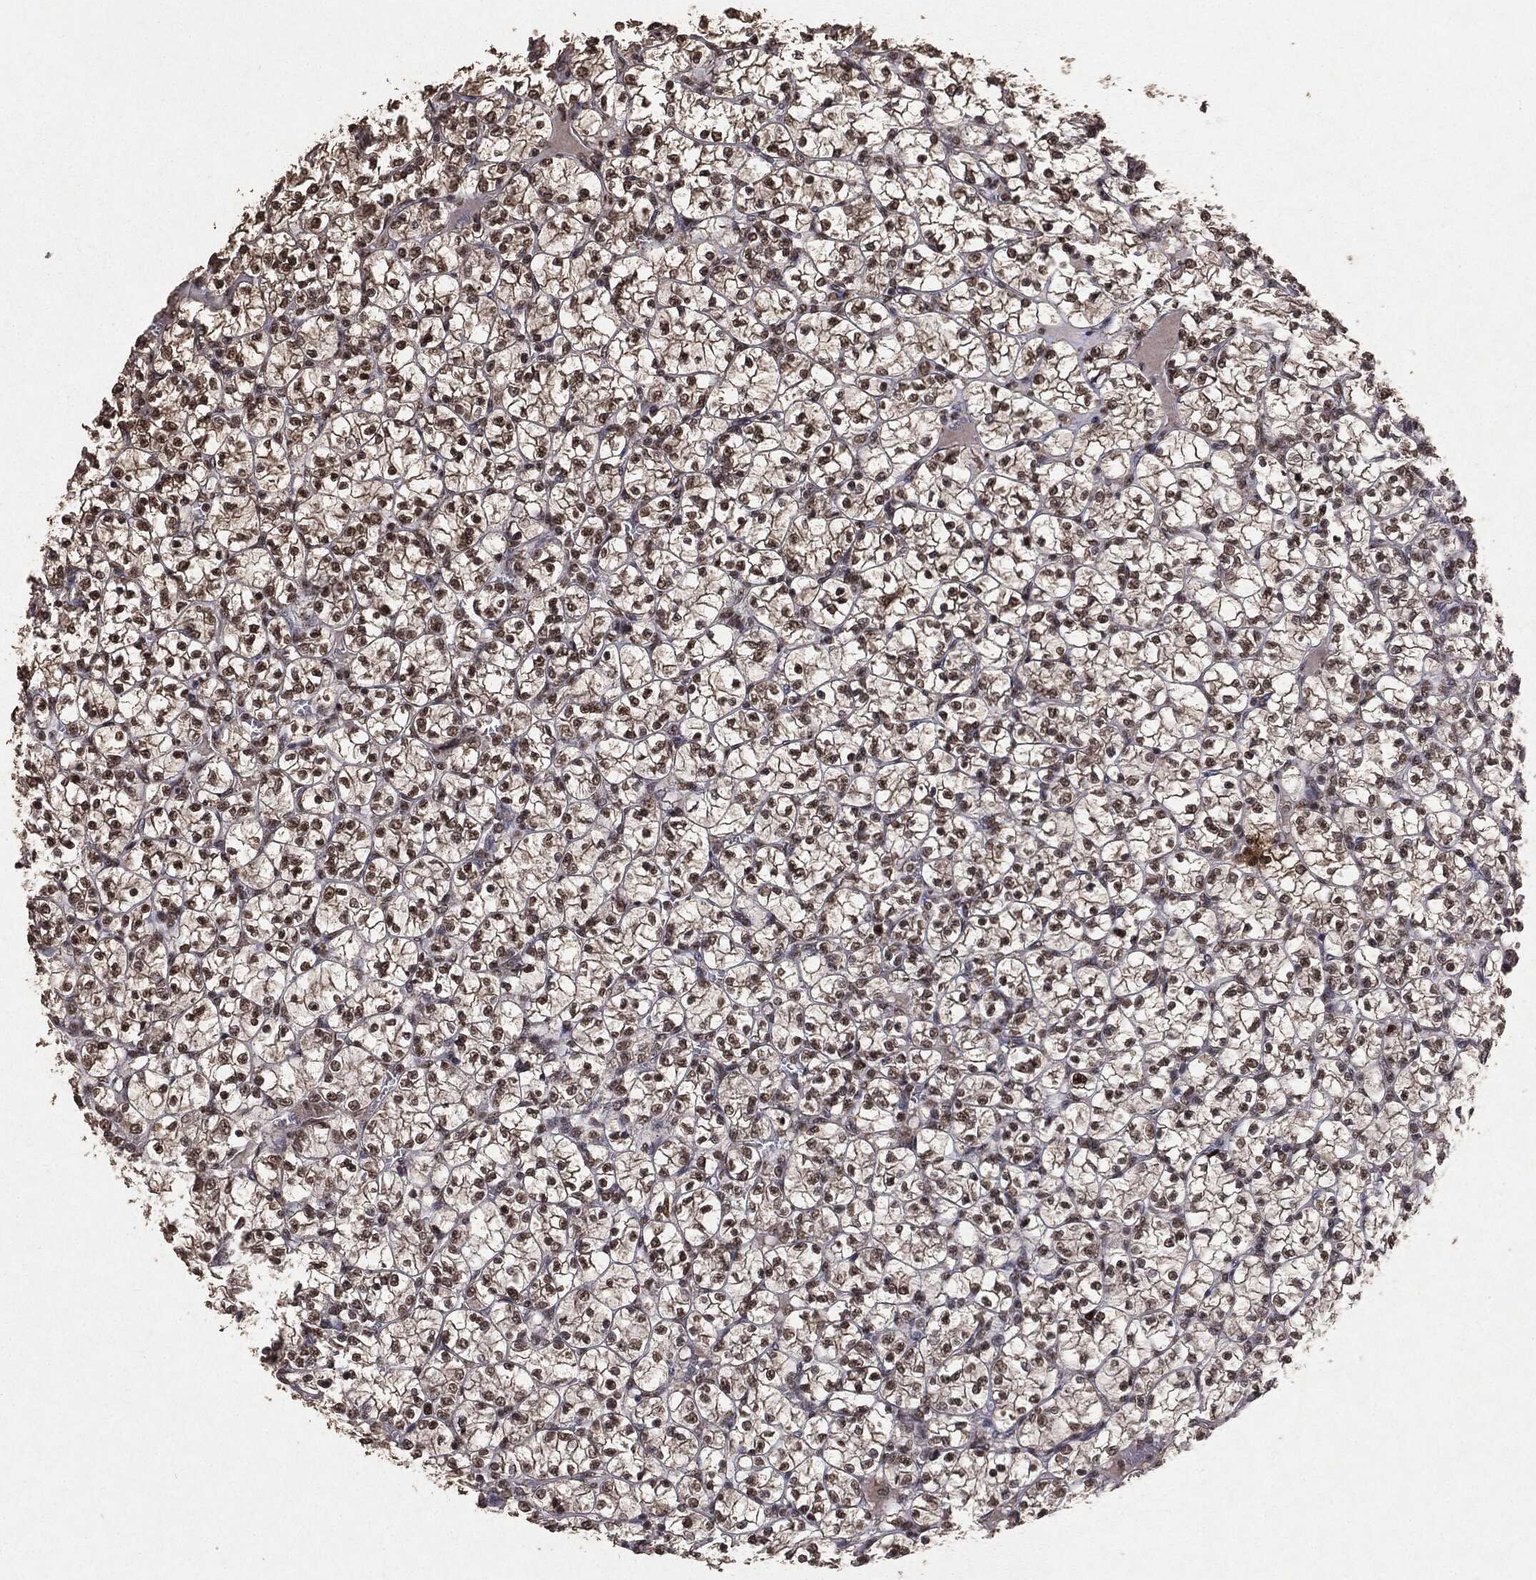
{"staining": {"intensity": "weak", "quantity": "25%-75%", "location": "nuclear"}, "tissue": "renal cancer", "cell_type": "Tumor cells", "image_type": "cancer", "snomed": [{"axis": "morphology", "description": "Adenocarcinoma, NOS"}, {"axis": "topography", "description": "Kidney"}], "caption": "This micrograph shows adenocarcinoma (renal) stained with immunohistochemistry to label a protein in brown. The nuclear of tumor cells show weak positivity for the protein. Nuclei are counter-stained blue.", "gene": "RAD18", "patient": {"sex": "female", "age": 89}}